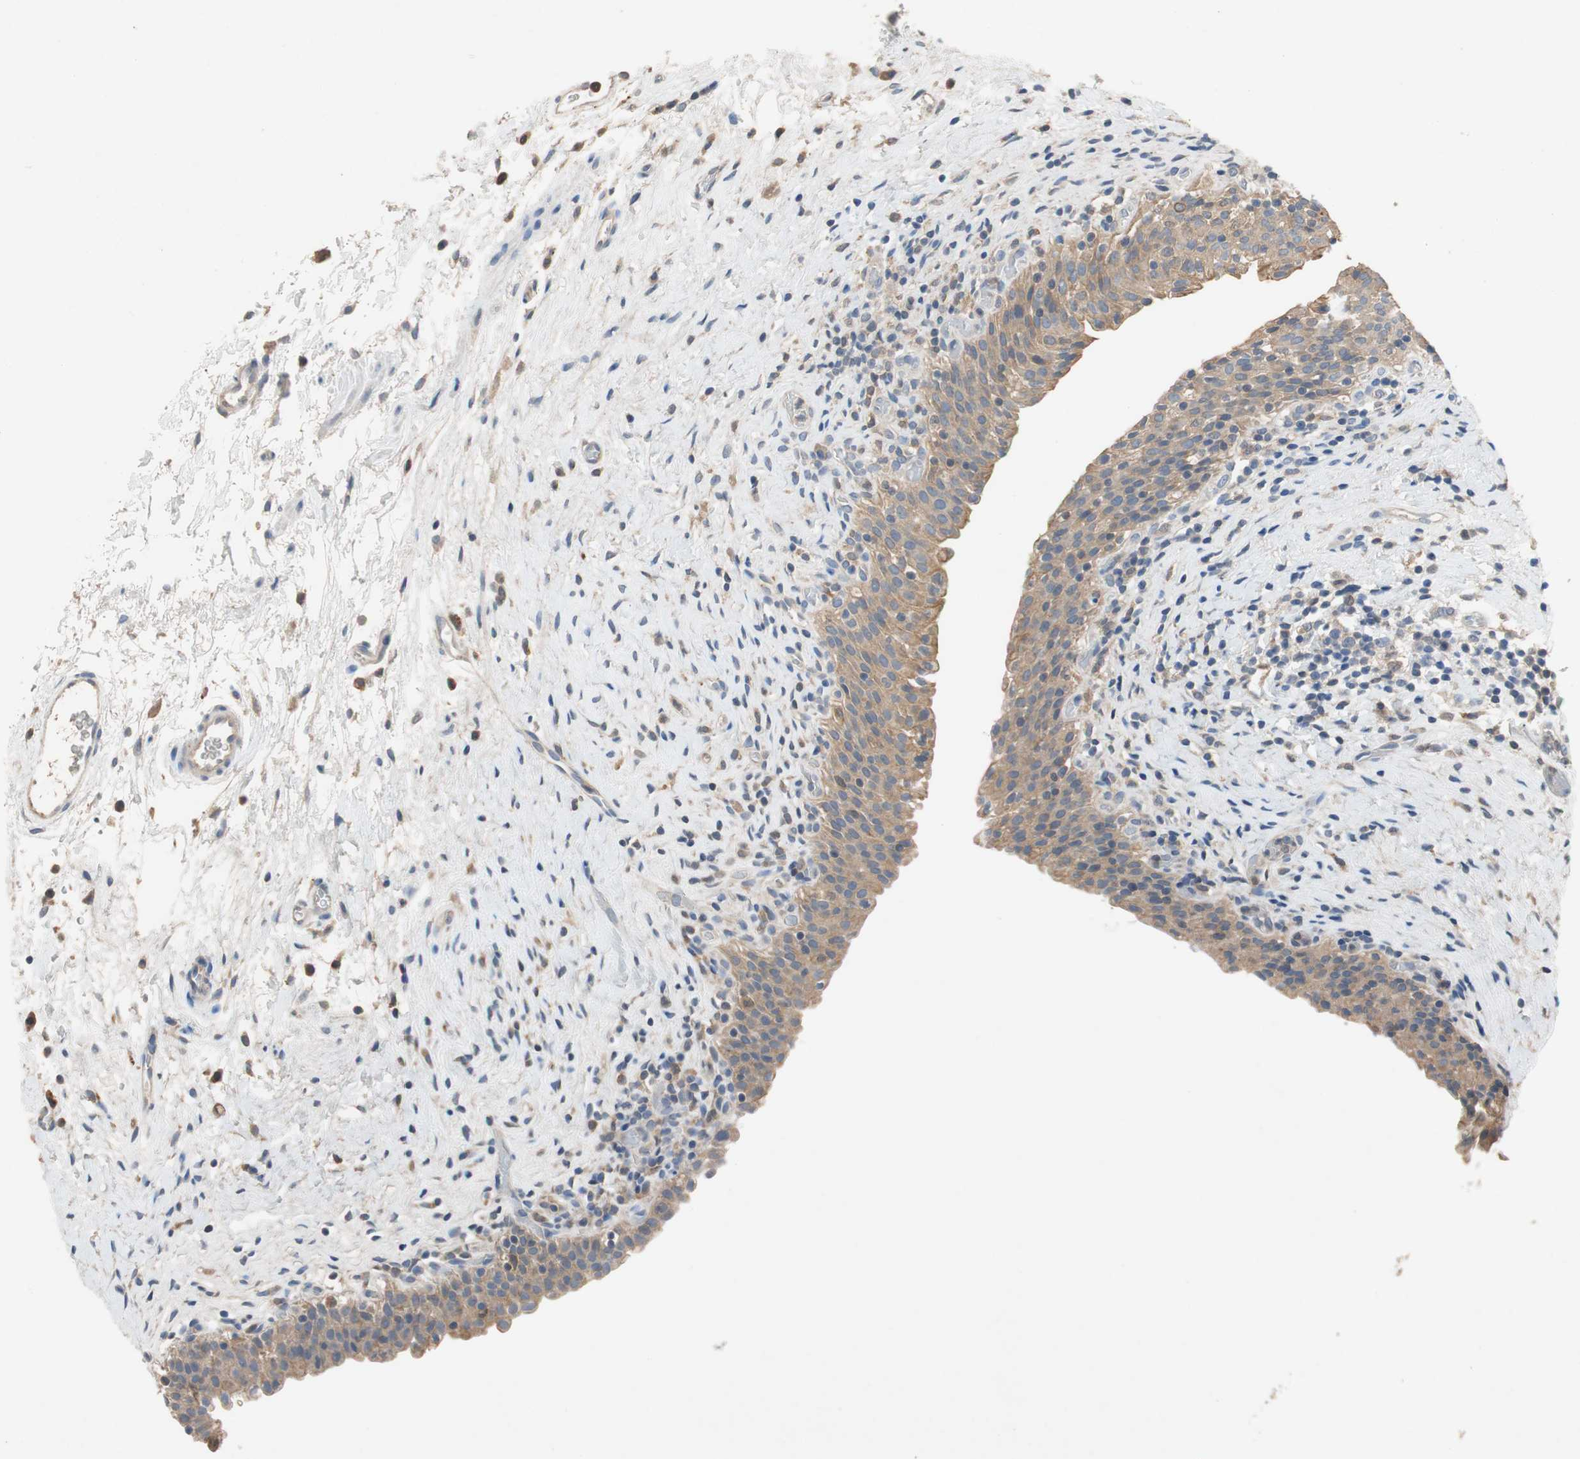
{"staining": {"intensity": "moderate", "quantity": ">75%", "location": "cytoplasmic/membranous"}, "tissue": "urinary bladder", "cell_type": "Urothelial cells", "image_type": "normal", "snomed": [{"axis": "morphology", "description": "Normal tissue, NOS"}, {"axis": "topography", "description": "Urinary bladder"}], "caption": "Moderate cytoplasmic/membranous staining is appreciated in about >75% of urothelial cells in benign urinary bladder. (DAB (3,3'-diaminobenzidine) = brown stain, brightfield microscopy at high magnification).", "gene": "ADAP1", "patient": {"sex": "male", "age": 51}}